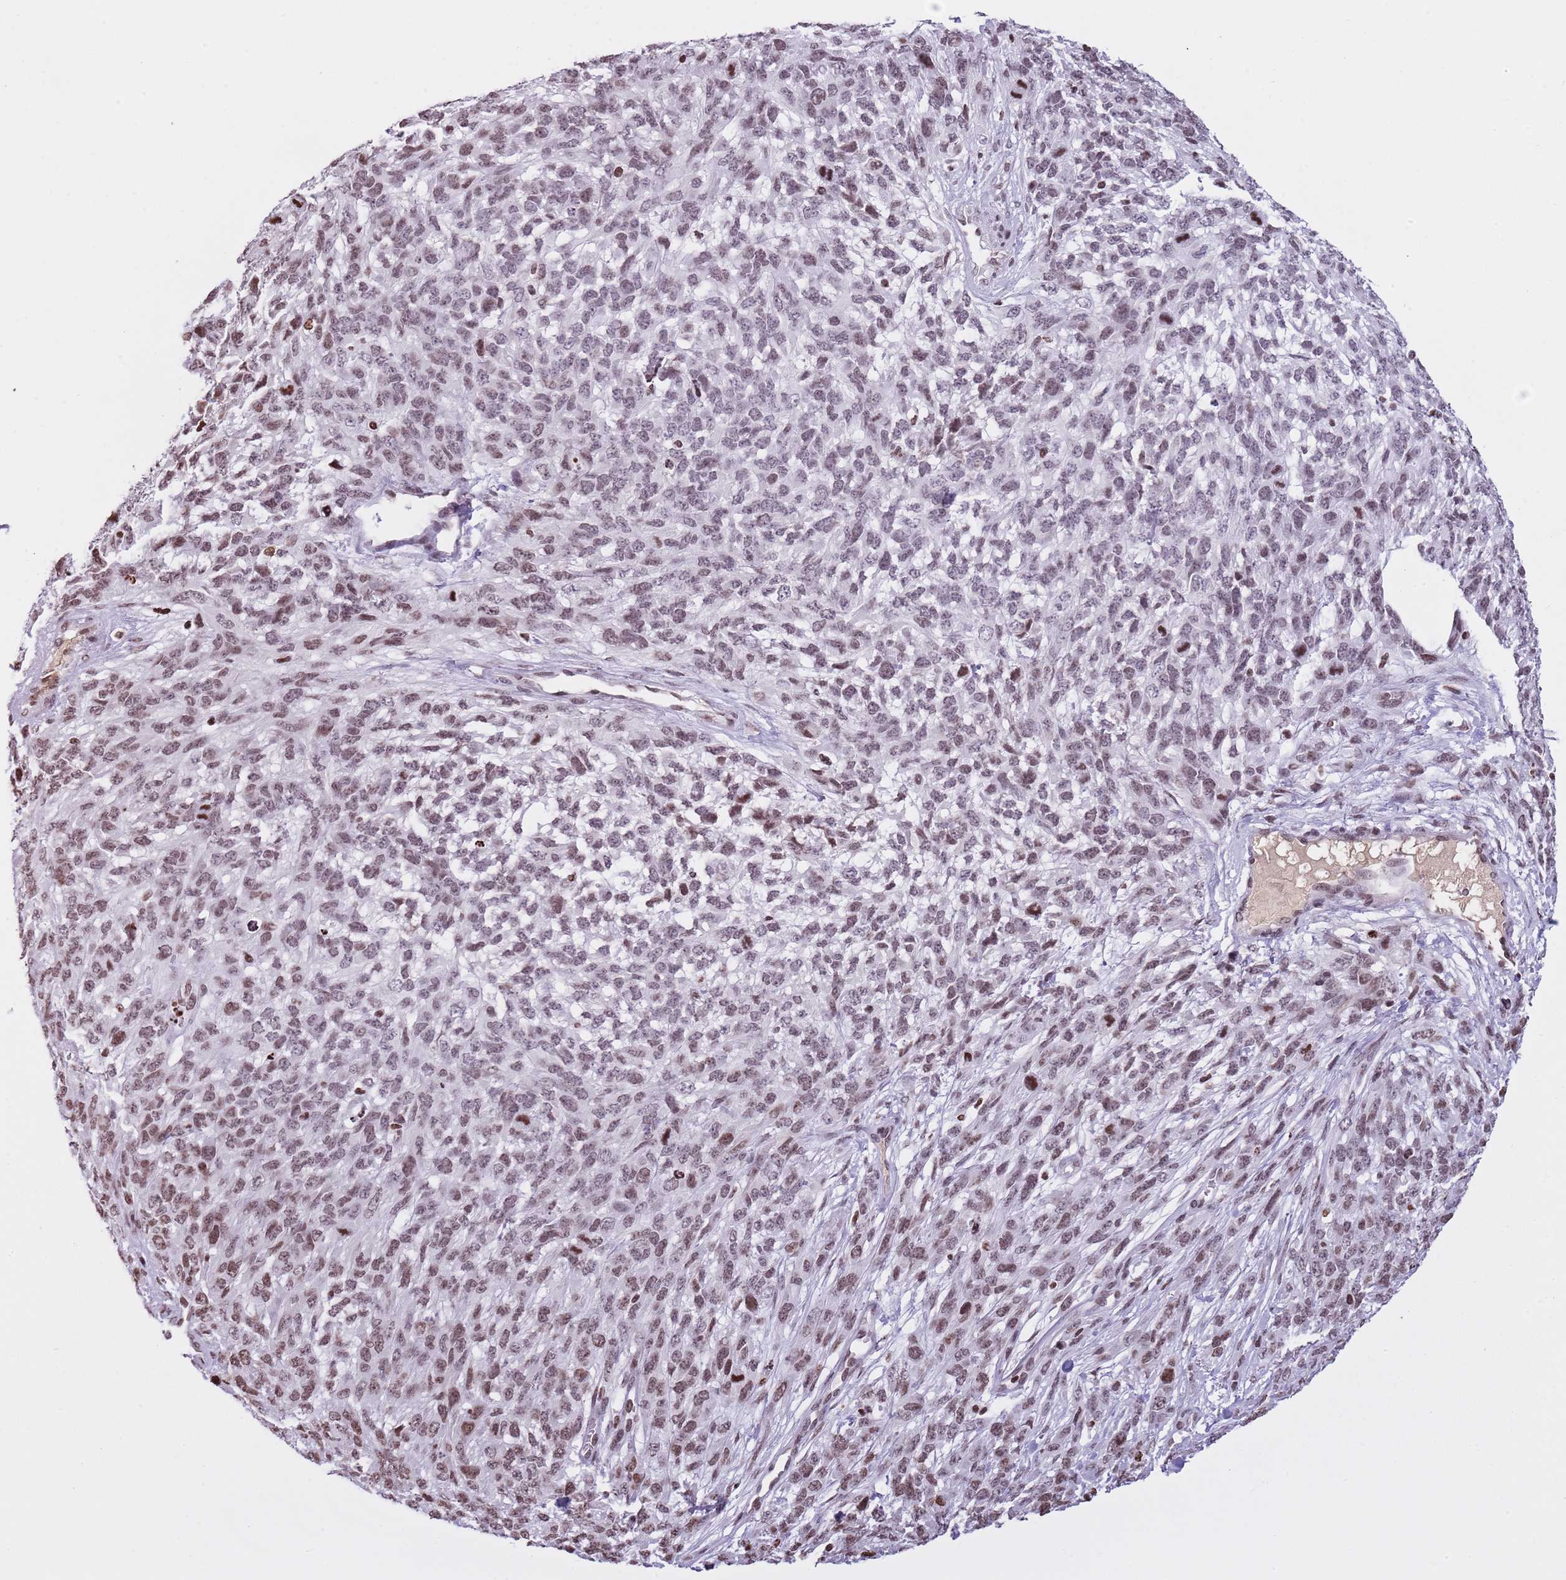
{"staining": {"intensity": "moderate", "quantity": ">75%", "location": "nuclear"}, "tissue": "melanoma", "cell_type": "Tumor cells", "image_type": "cancer", "snomed": [{"axis": "morphology", "description": "Normal morphology"}, {"axis": "morphology", "description": "Malignant melanoma, NOS"}, {"axis": "topography", "description": "Skin"}], "caption": "High-power microscopy captured an immunohistochemistry (IHC) histopathology image of melanoma, revealing moderate nuclear staining in about >75% of tumor cells.", "gene": "KPNA3", "patient": {"sex": "female", "age": 72}}